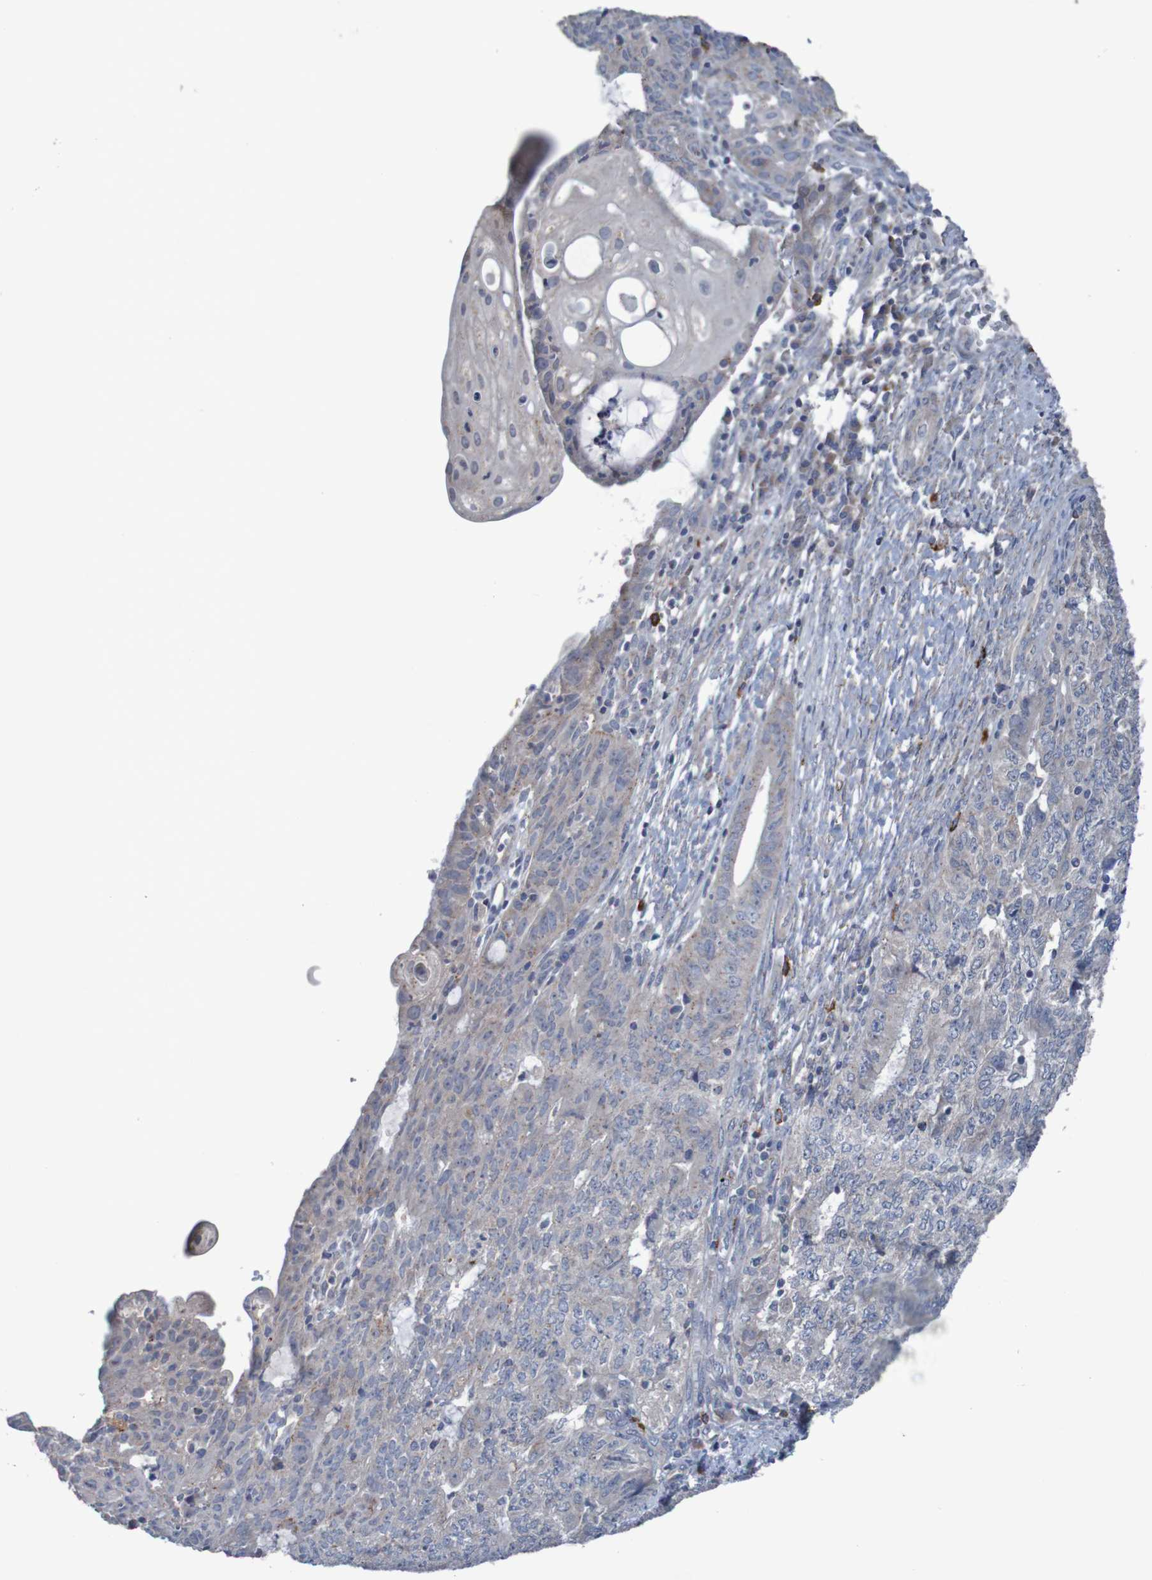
{"staining": {"intensity": "weak", "quantity": ">75%", "location": "cytoplasmic/membranous"}, "tissue": "endometrial cancer", "cell_type": "Tumor cells", "image_type": "cancer", "snomed": [{"axis": "morphology", "description": "Adenocarcinoma, NOS"}, {"axis": "topography", "description": "Endometrium"}], "caption": "IHC (DAB) staining of adenocarcinoma (endometrial) demonstrates weak cytoplasmic/membranous protein staining in about >75% of tumor cells. Using DAB (3,3'-diaminobenzidine) (brown) and hematoxylin (blue) stains, captured at high magnification using brightfield microscopy.", "gene": "ANGPT4", "patient": {"sex": "female", "age": 32}}